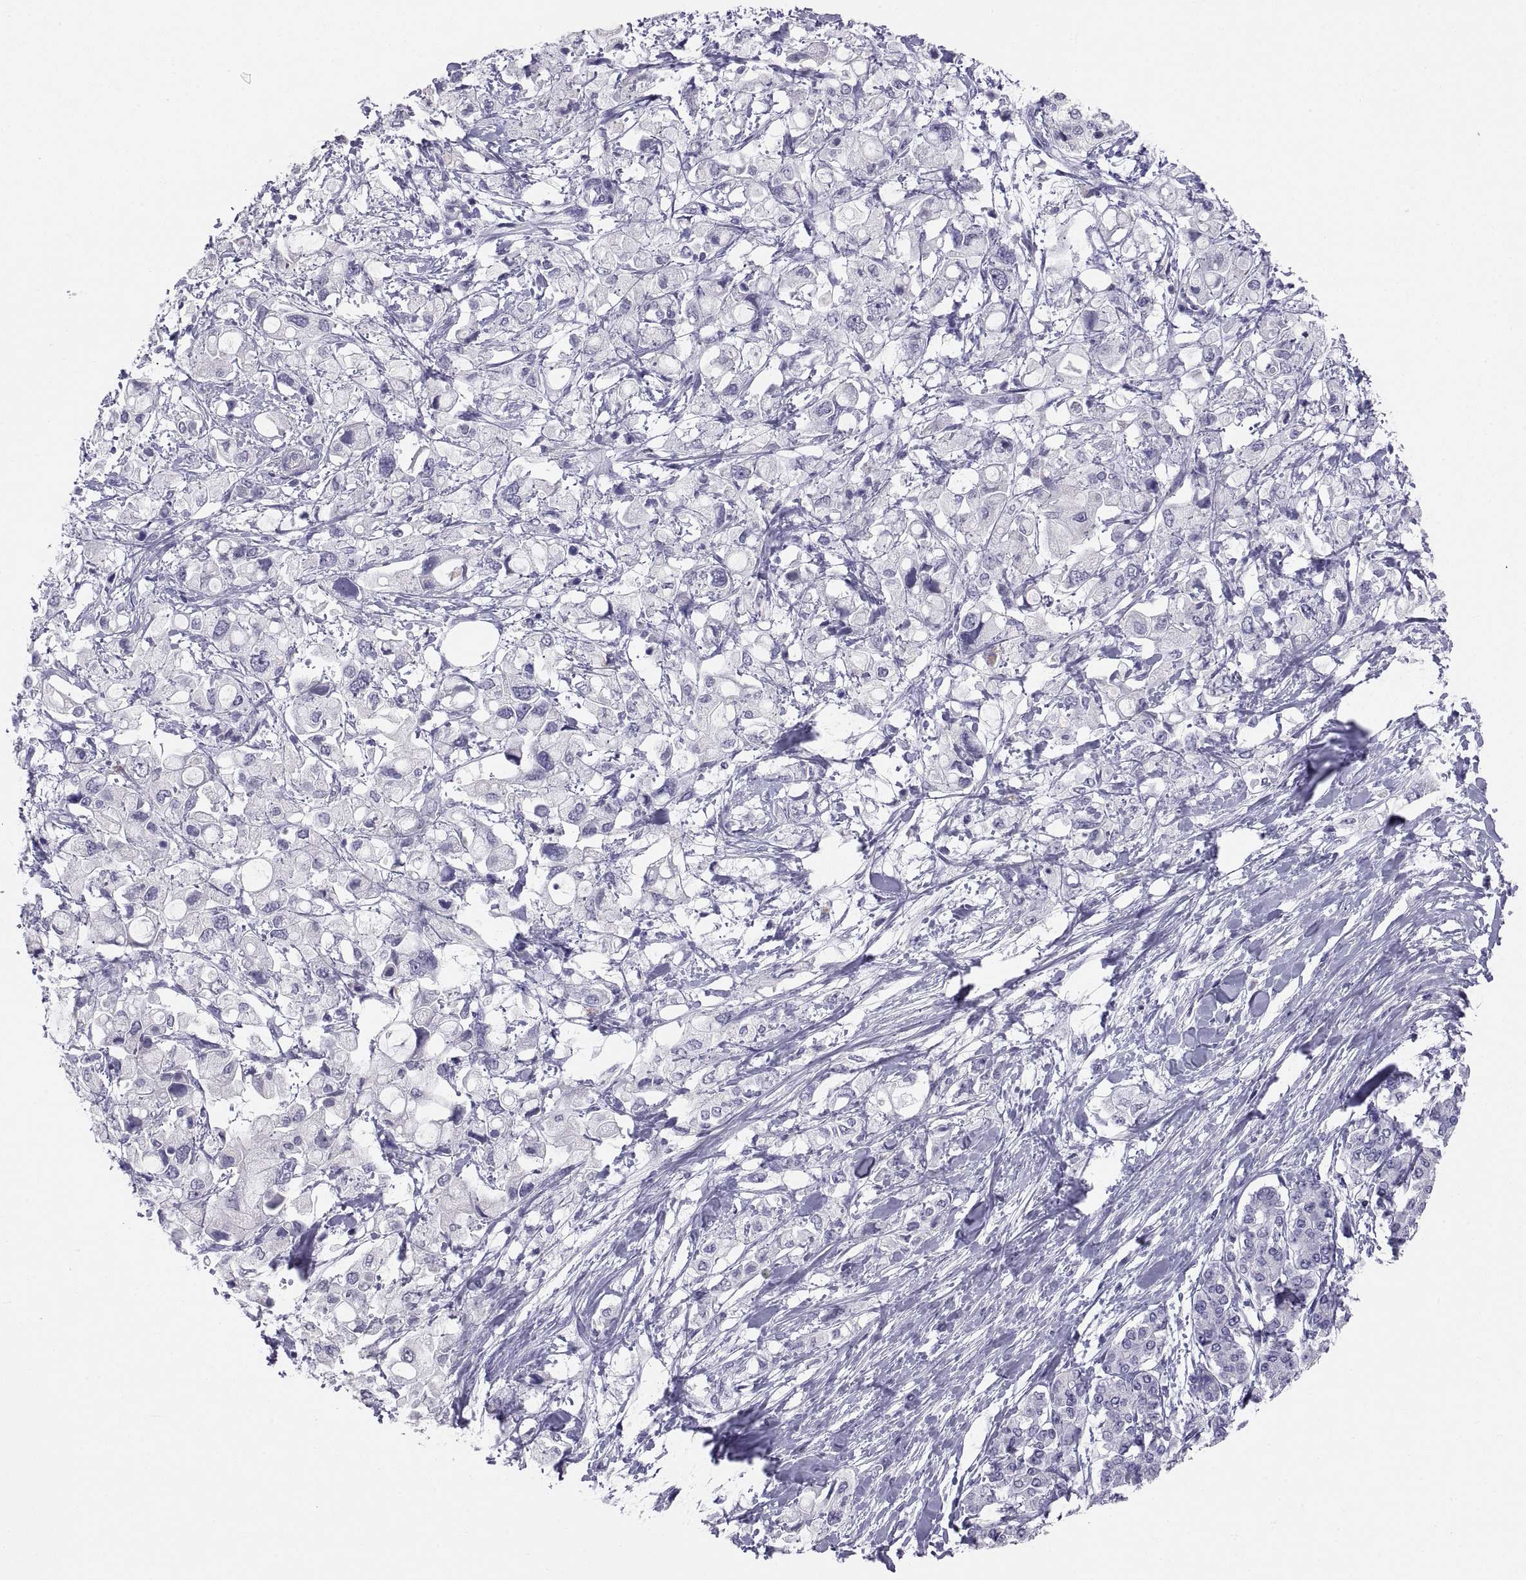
{"staining": {"intensity": "negative", "quantity": "none", "location": "none"}, "tissue": "pancreatic cancer", "cell_type": "Tumor cells", "image_type": "cancer", "snomed": [{"axis": "morphology", "description": "Adenocarcinoma, NOS"}, {"axis": "topography", "description": "Pancreas"}], "caption": "Adenocarcinoma (pancreatic) was stained to show a protein in brown. There is no significant expression in tumor cells.", "gene": "TEX13A", "patient": {"sex": "female", "age": 56}}